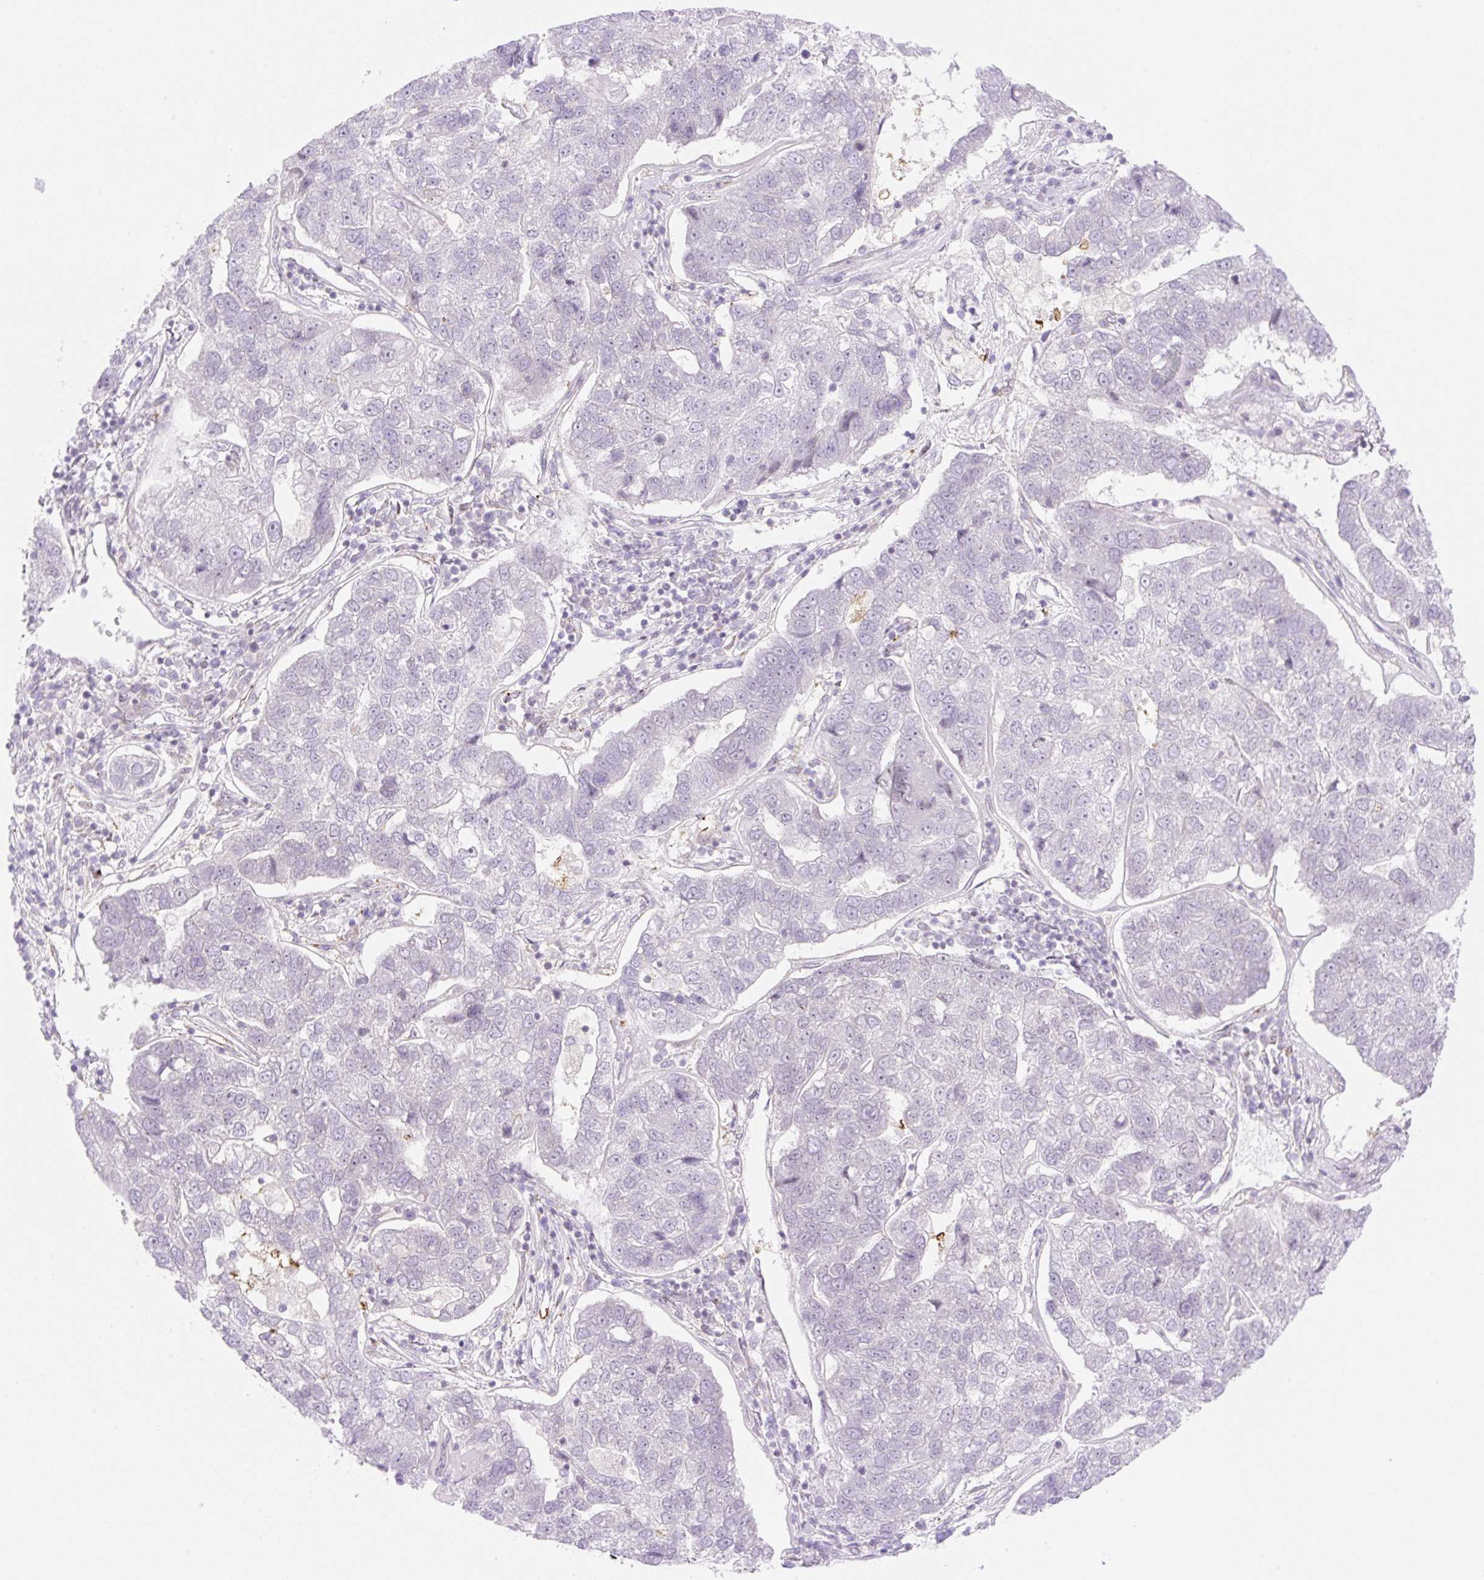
{"staining": {"intensity": "negative", "quantity": "none", "location": "none"}, "tissue": "pancreatic cancer", "cell_type": "Tumor cells", "image_type": "cancer", "snomed": [{"axis": "morphology", "description": "Adenocarcinoma, NOS"}, {"axis": "topography", "description": "Pancreas"}], "caption": "The immunohistochemistry (IHC) photomicrograph has no significant positivity in tumor cells of pancreatic cancer tissue.", "gene": "ZFP41", "patient": {"sex": "female", "age": 61}}